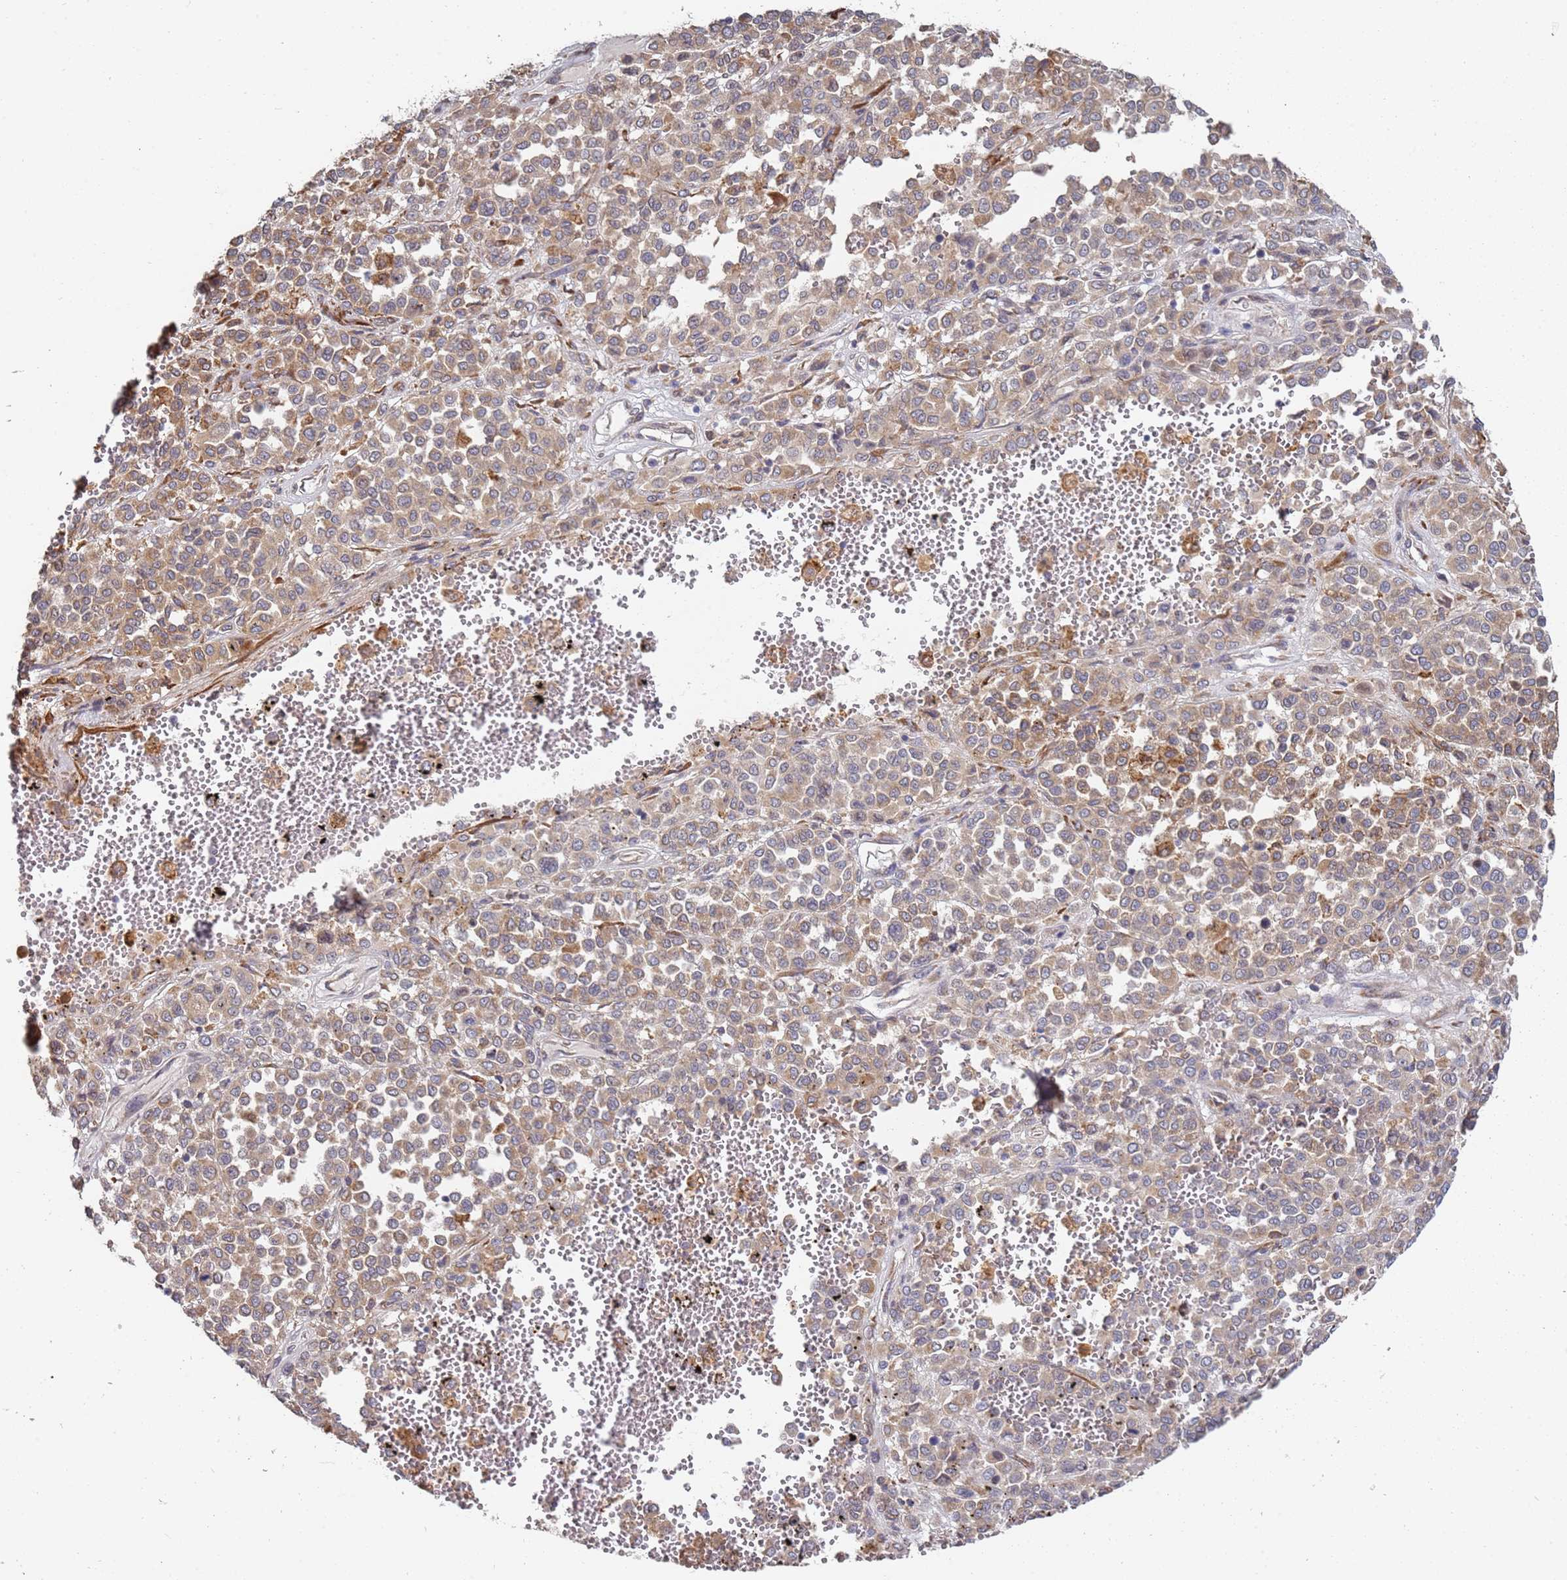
{"staining": {"intensity": "moderate", "quantity": ">75%", "location": "cytoplasmic/membranous"}, "tissue": "melanoma", "cell_type": "Tumor cells", "image_type": "cancer", "snomed": [{"axis": "morphology", "description": "Malignant melanoma, Metastatic site"}, {"axis": "topography", "description": "Pancreas"}], "caption": "Melanoma stained with DAB (3,3'-diaminobenzidine) IHC demonstrates medium levels of moderate cytoplasmic/membranous positivity in approximately >75% of tumor cells.", "gene": "VRK2", "patient": {"sex": "female", "age": 30}}